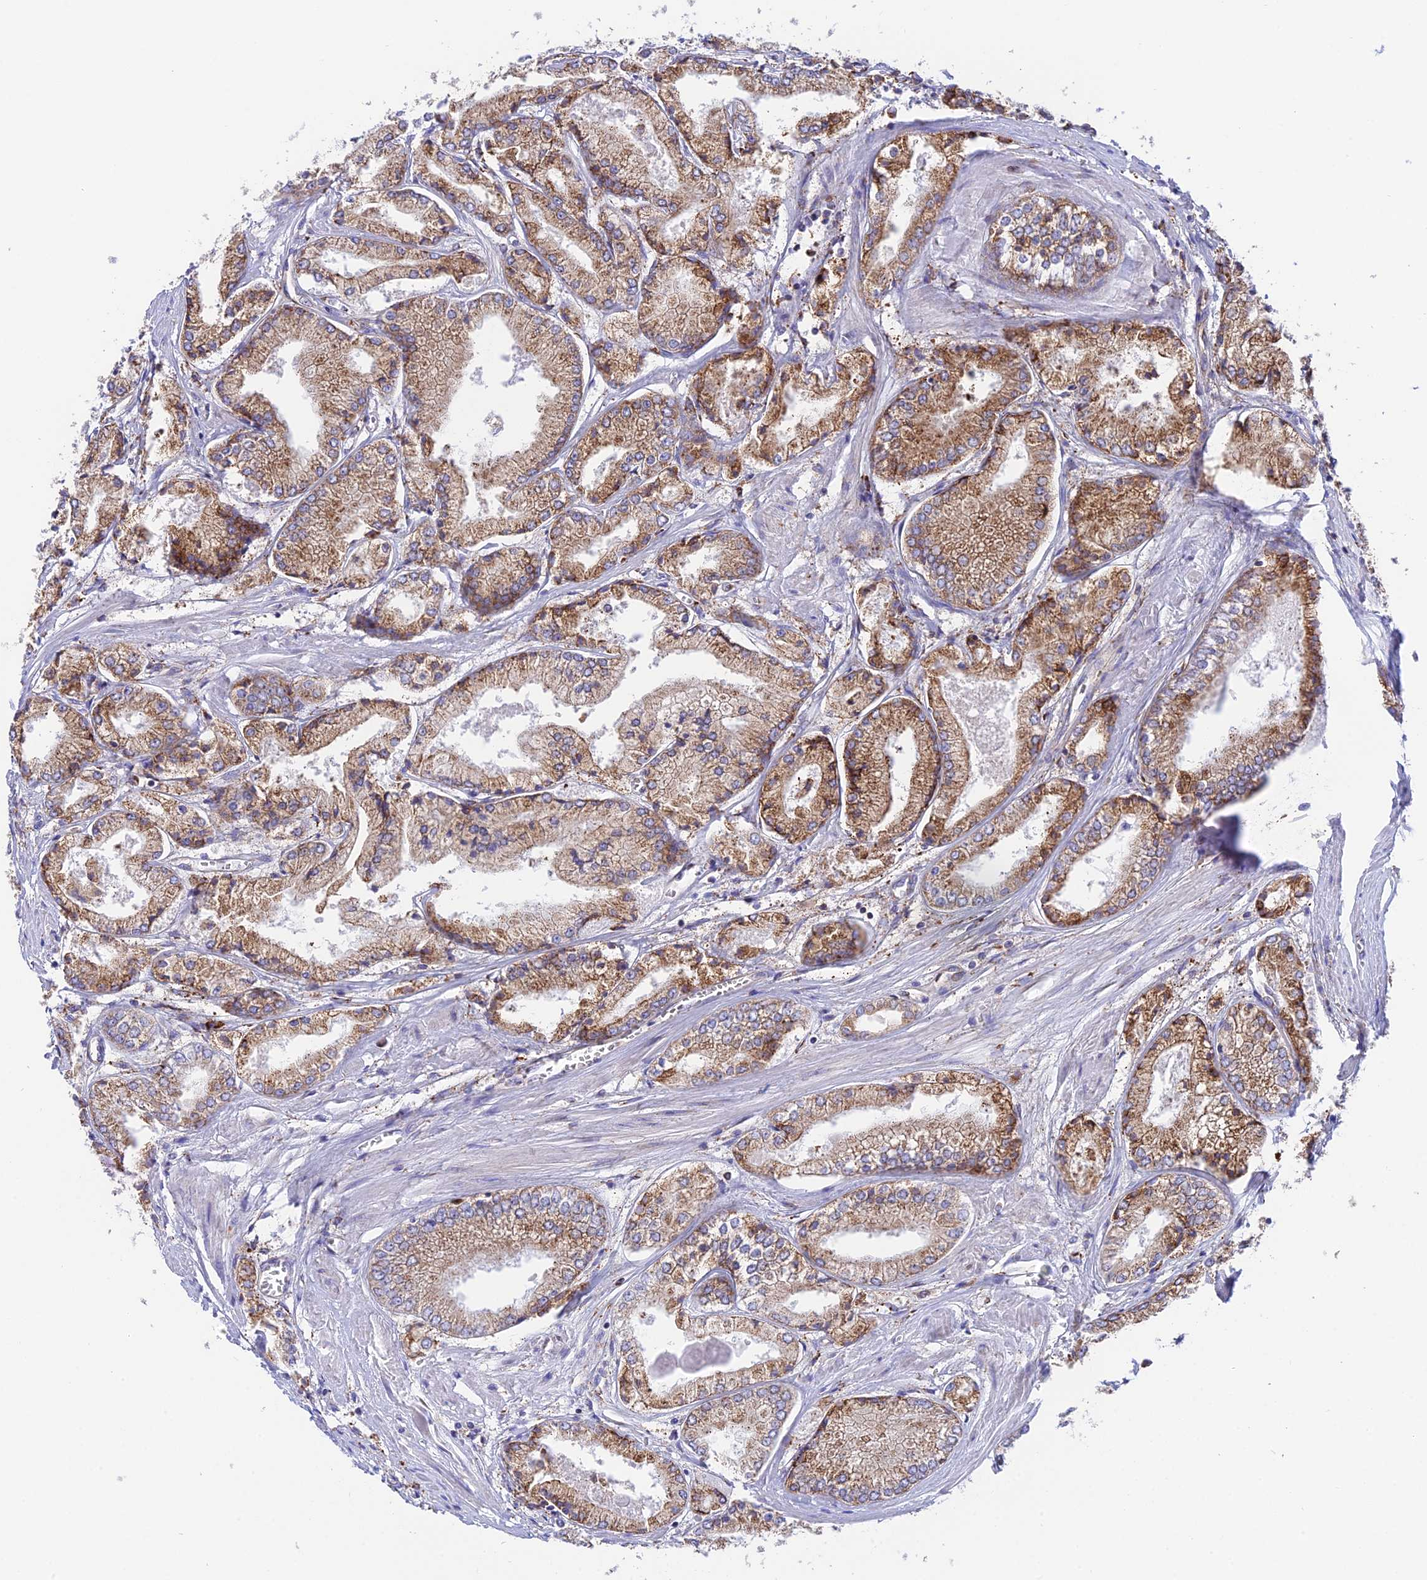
{"staining": {"intensity": "moderate", "quantity": ">75%", "location": "cytoplasmic/membranous"}, "tissue": "prostate cancer", "cell_type": "Tumor cells", "image_type": "cancer", "snomed": [{"axis": "morphology", "description": "Adenocarcinoma, Low grade"}, {"axis": "topography", "description": "Prostate"}], "caption": "Immunohistochemical staining of human low-grade adenocarcinoma (prostate) displays moderate cytoplasmic/membranous protein positivity in about >75% of tumor cells.", "gene": "TUBGCP6", "patient": {"sex": "male", "age": 60}}